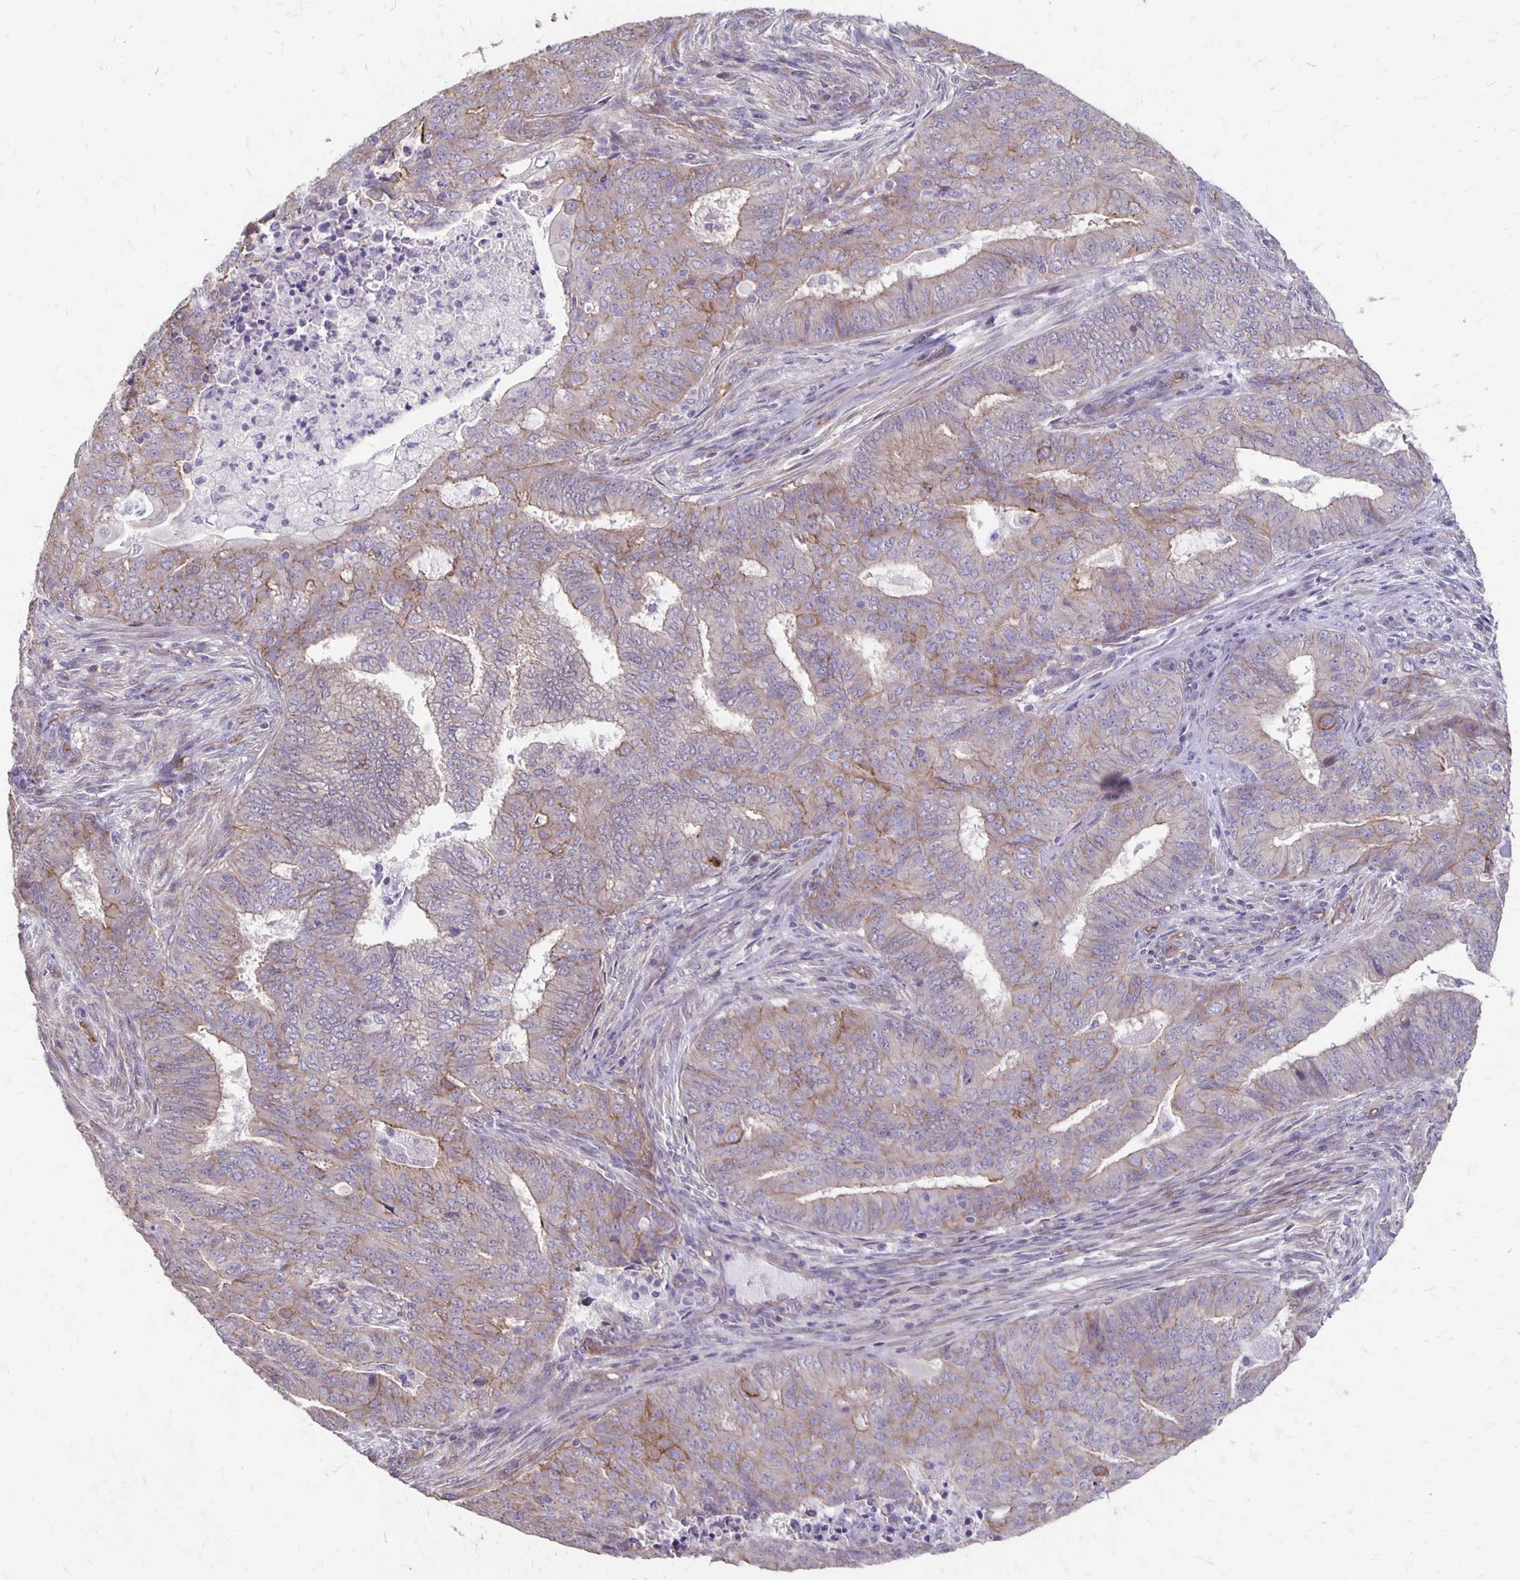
{"staining": {"intensity": "moderate", "quantity": "<25%", "location": "cytoplasmic/membranous"}, "tissue": "endometrial cancer", "cell_type": "Tumor cells", "image_type": "cancer", "snomed": [{"axis": "morphology", "description": "Adenocarcinoma, NOS"}, {"axis": "topography", "description": "Endometrium"}], "caption": "A histopathology image showing moderate cytoplasmic/membranous expression in about <25% of tumor cells in adenocarcinoma (endometrial), as visualized by brown immunohistochemical staining.", "gene": "PPP1R3E", "patient": {"sex": "female", "age": 62}}